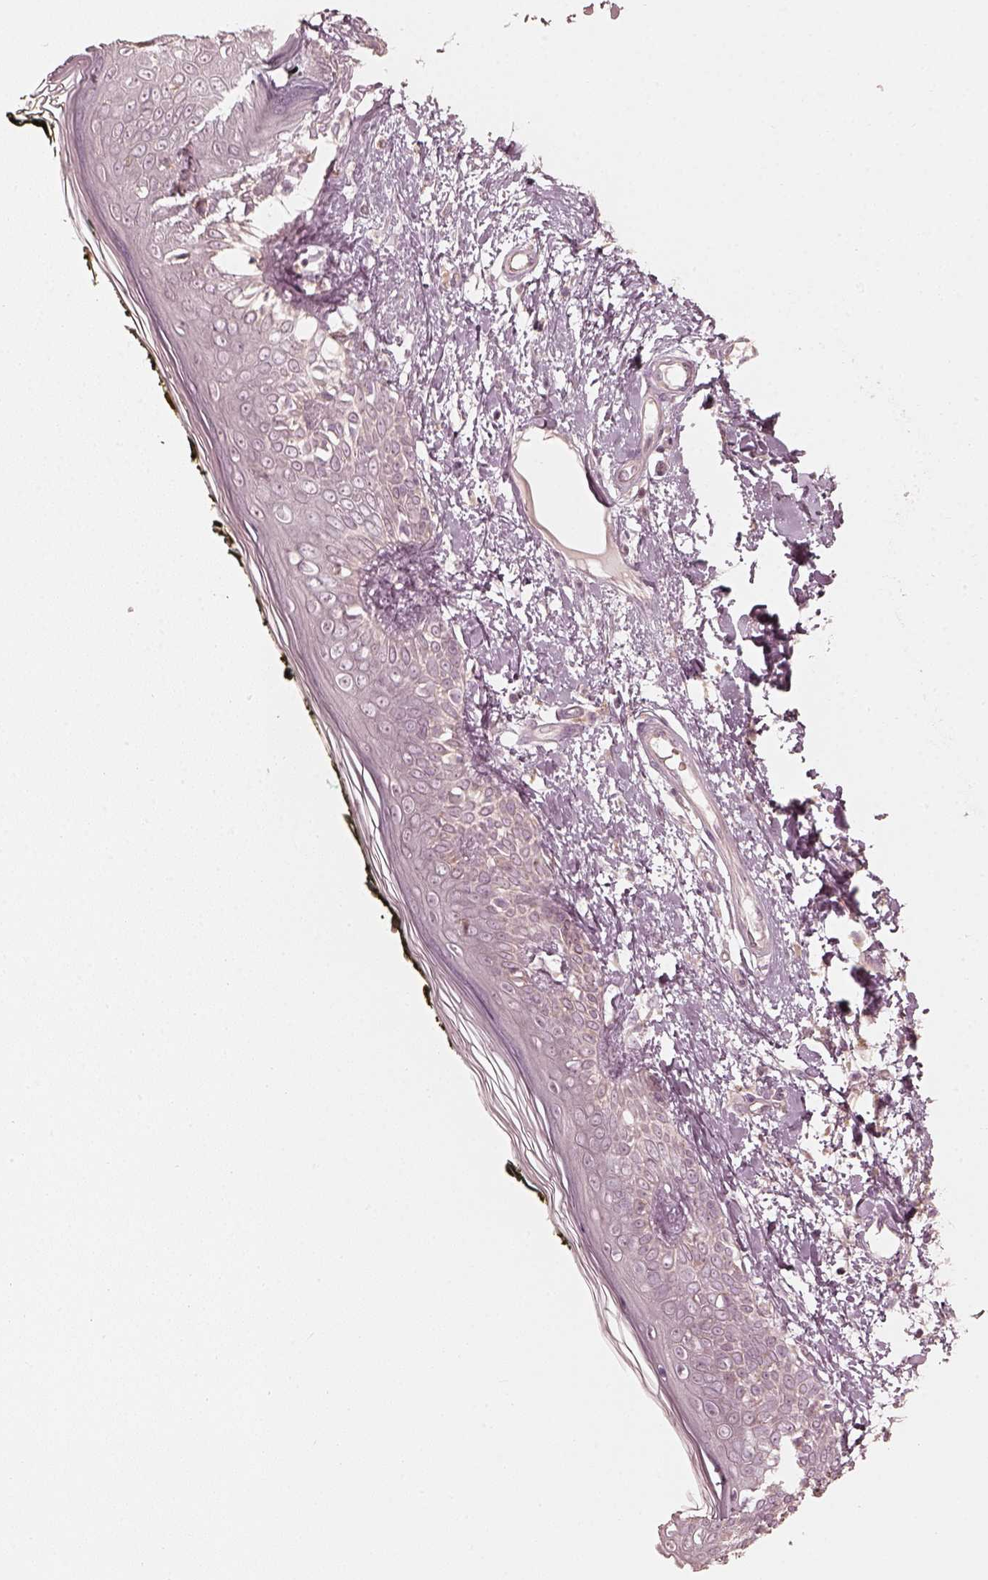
{"staining": {"intensity": "negative", "quantity": "none", "location": "none"}, "tissue": "skin", "cell_type": "Fibroblasts", "image_type": "normal", "snomed": [{"axis": "morphology", "description": "Normal tissue, NOS"}, {"axis": "topography", "description": "Skin"}], "caption": "DAB (3,3'-diaminobenzidine) immunohistochemical staining of benign human skin displays no significant positivity in fibroblasts.", "gene": "FMNL2", "patient": {"sex": "male", "age": 76}}